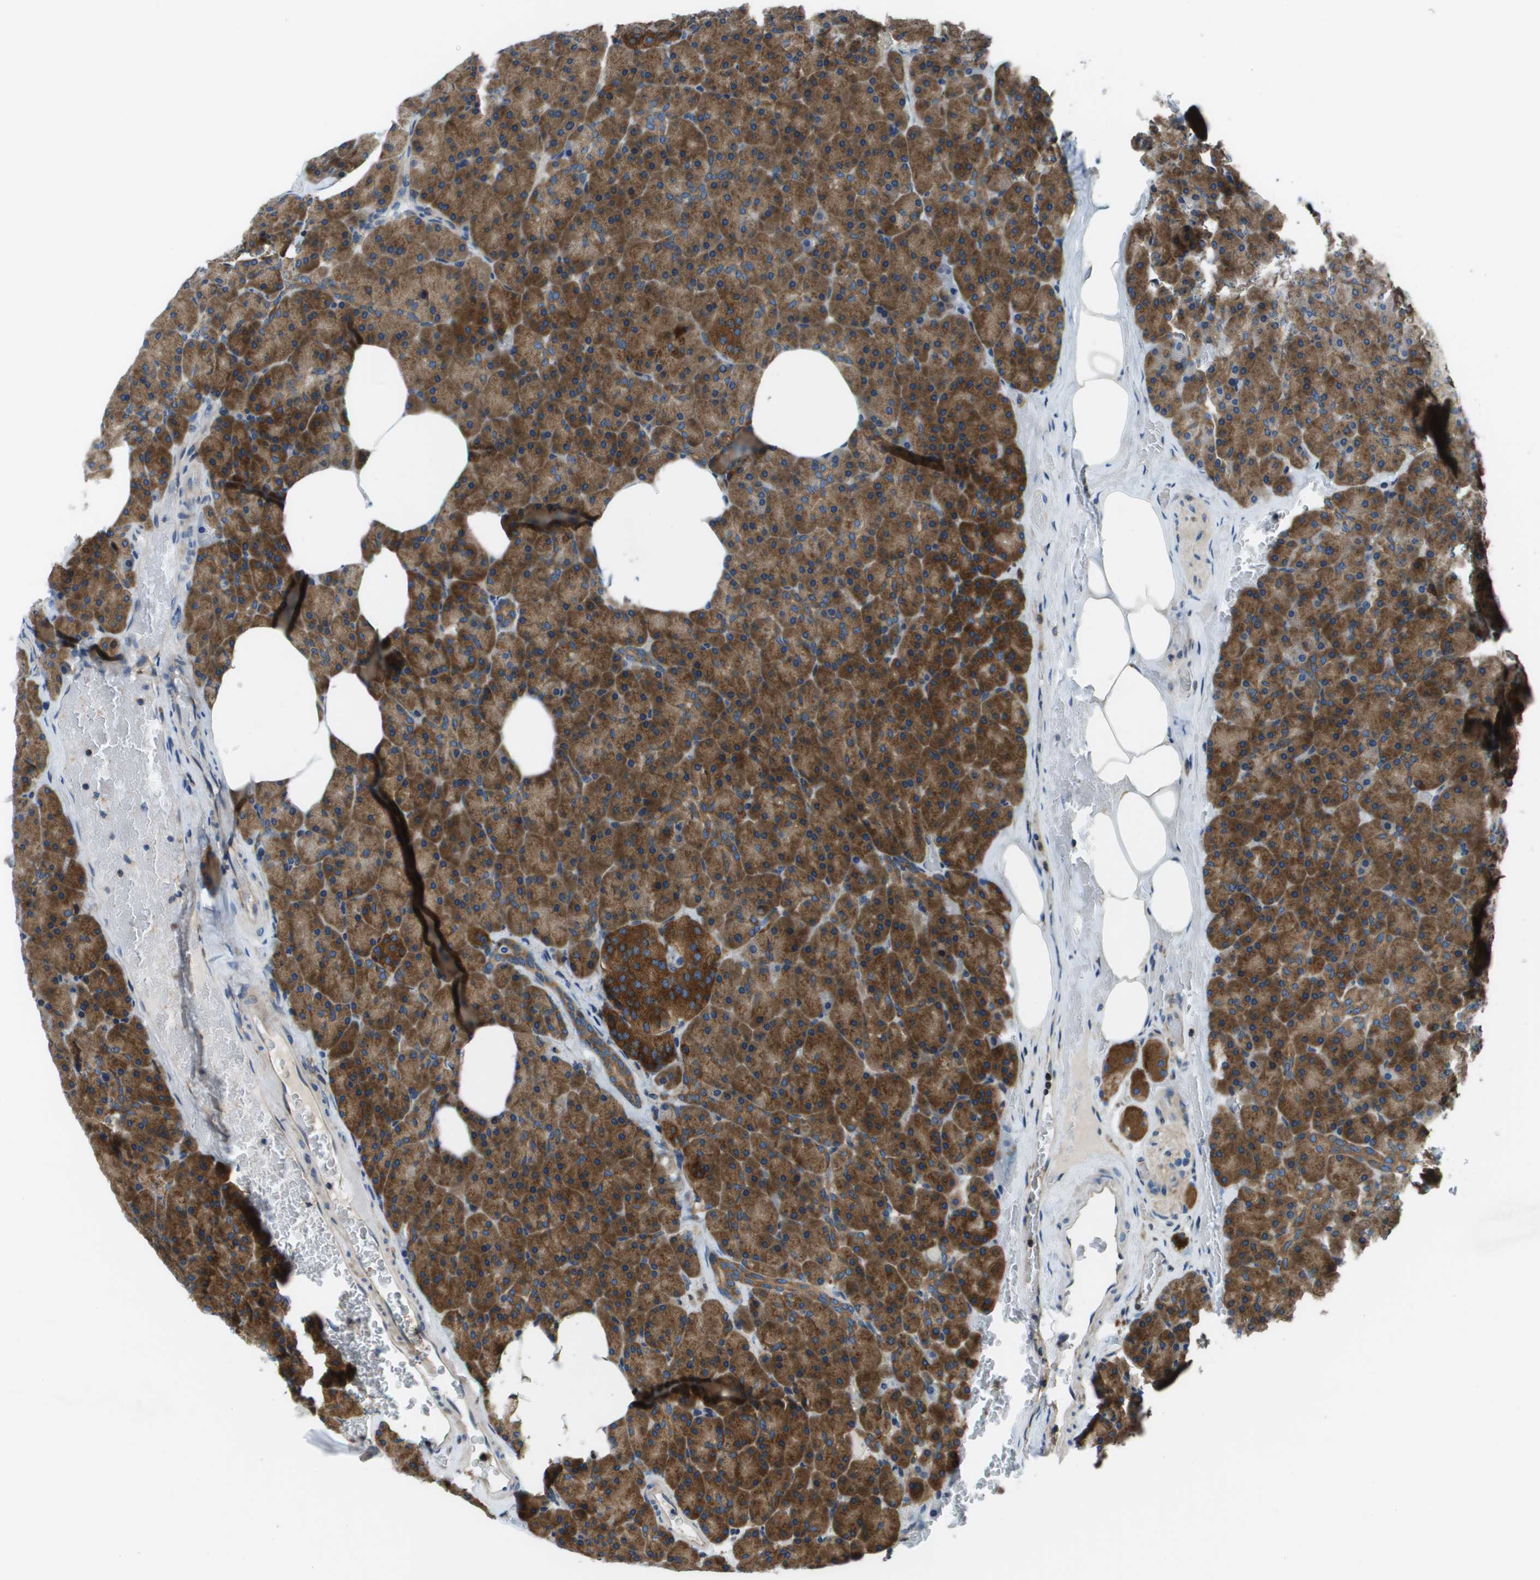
{"staining": {"intensity": "strong", "quantity": ">75%", "location": "cytoplasmic/membranous"}, "tissue": "pancreas", "cell_type": "Exocrine glandular cells", "image_type": "normal", "snomed": [{"axis": "morphology", "description": "Normal tissue, NOS"}, {"axis": "topography", "description": "Pancreas"}], "caption": "Human pancreas stained with a brown dye exhibits strong cytoplasmic/membranous positive positivity in about >75% of exocrine glandular cells.", "gene": "ARFGAP2", "patient": {"sex": "female", "age": 35}}